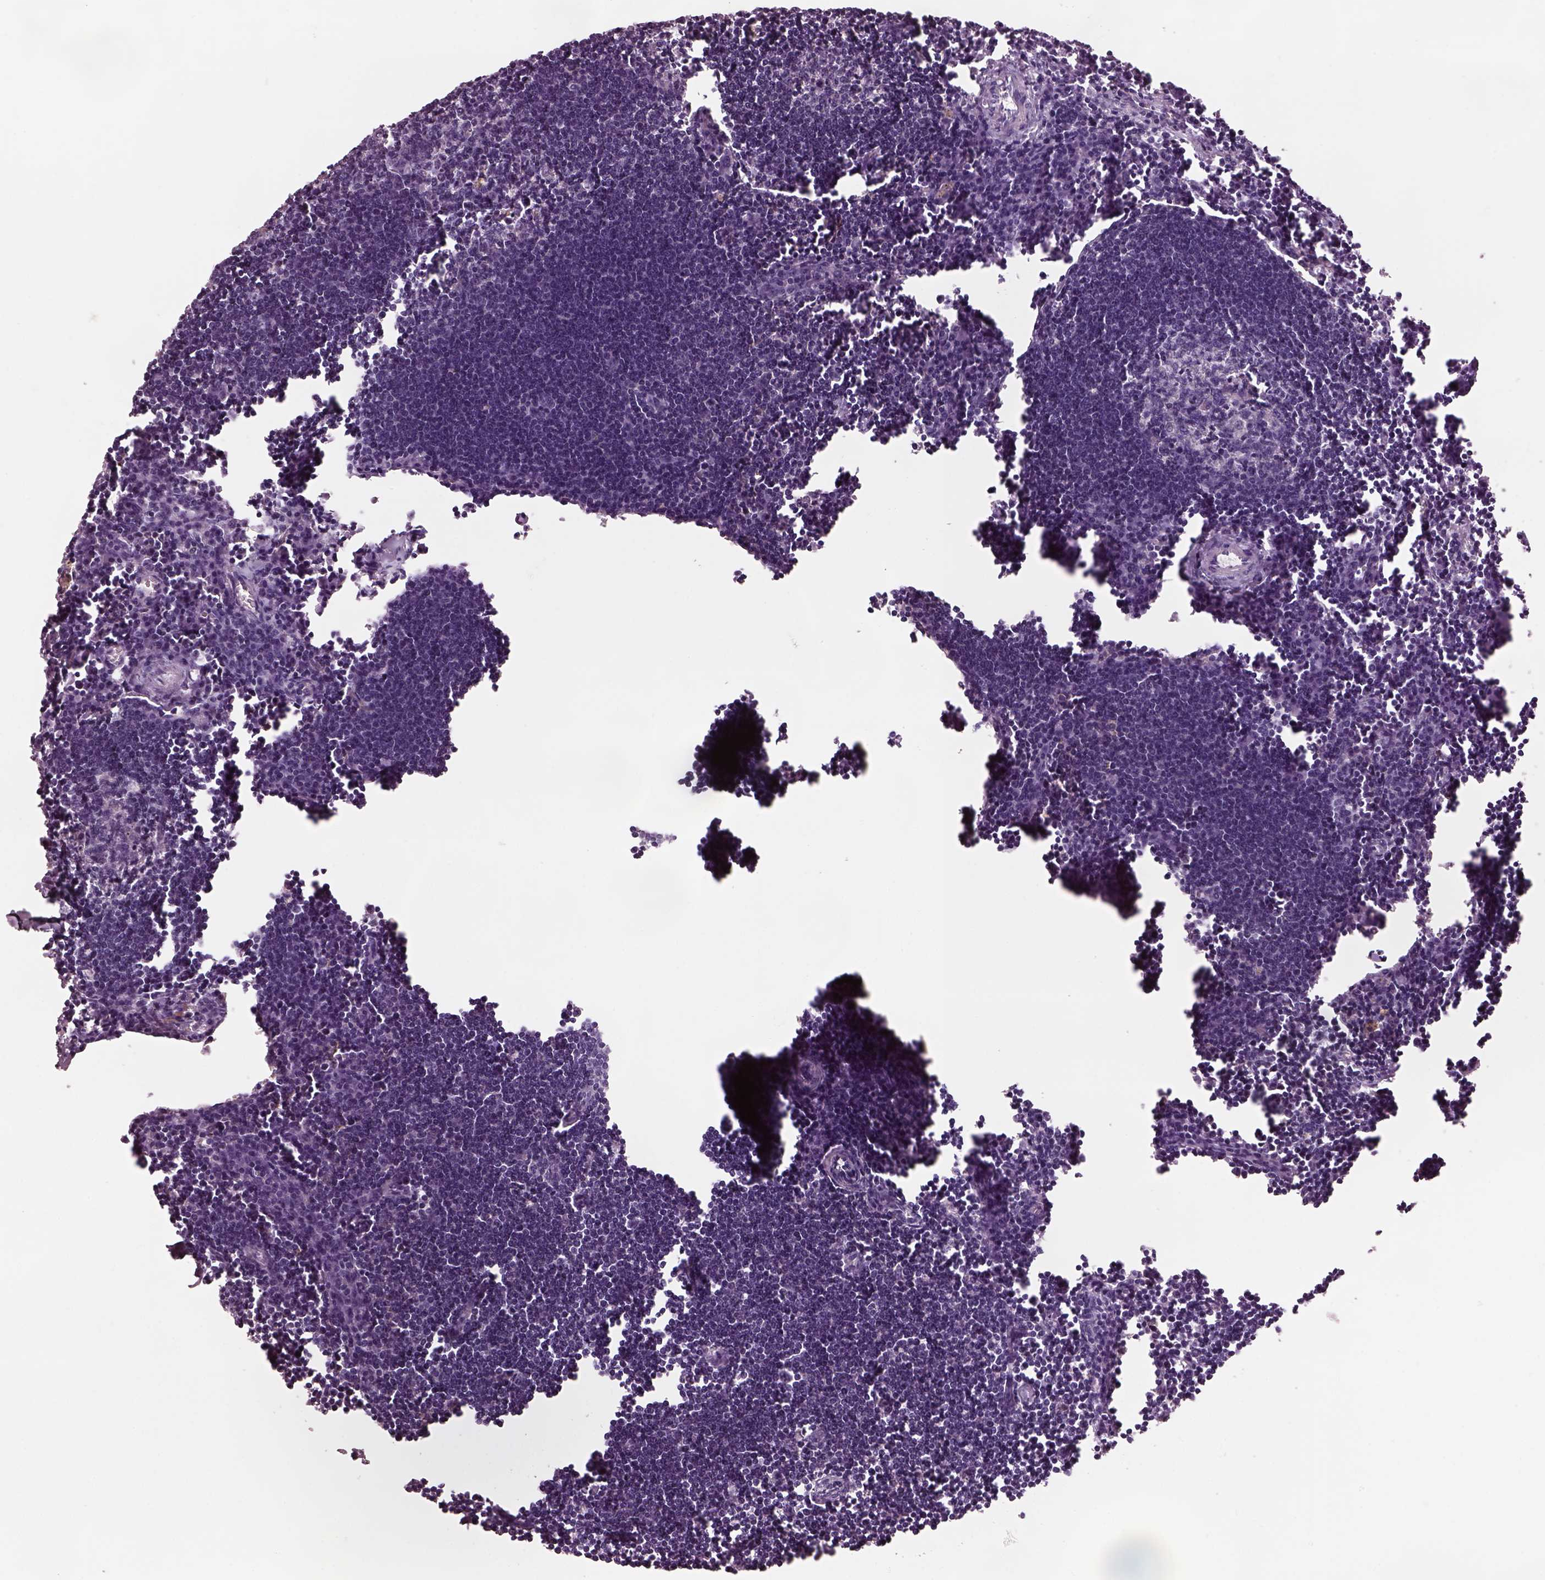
{"staining": {"intensity": "negative", "quantity": "none", "location": "none"}, "tissue": "lymph node", "cell_type": "Germinal center cells", "image_type": "normal", "snomed": [{"axis": "morphology", "description": "Normal tissue, NOS"}, {"axis": "topography", "description": "Lymph node"}], "caption": "An immunohistochemistry image of benign lymph node is shown. There is no staining in germinal center cells of lymph node.", "gene": "SRI", "patient": {"sex": "male", "age": 55}}